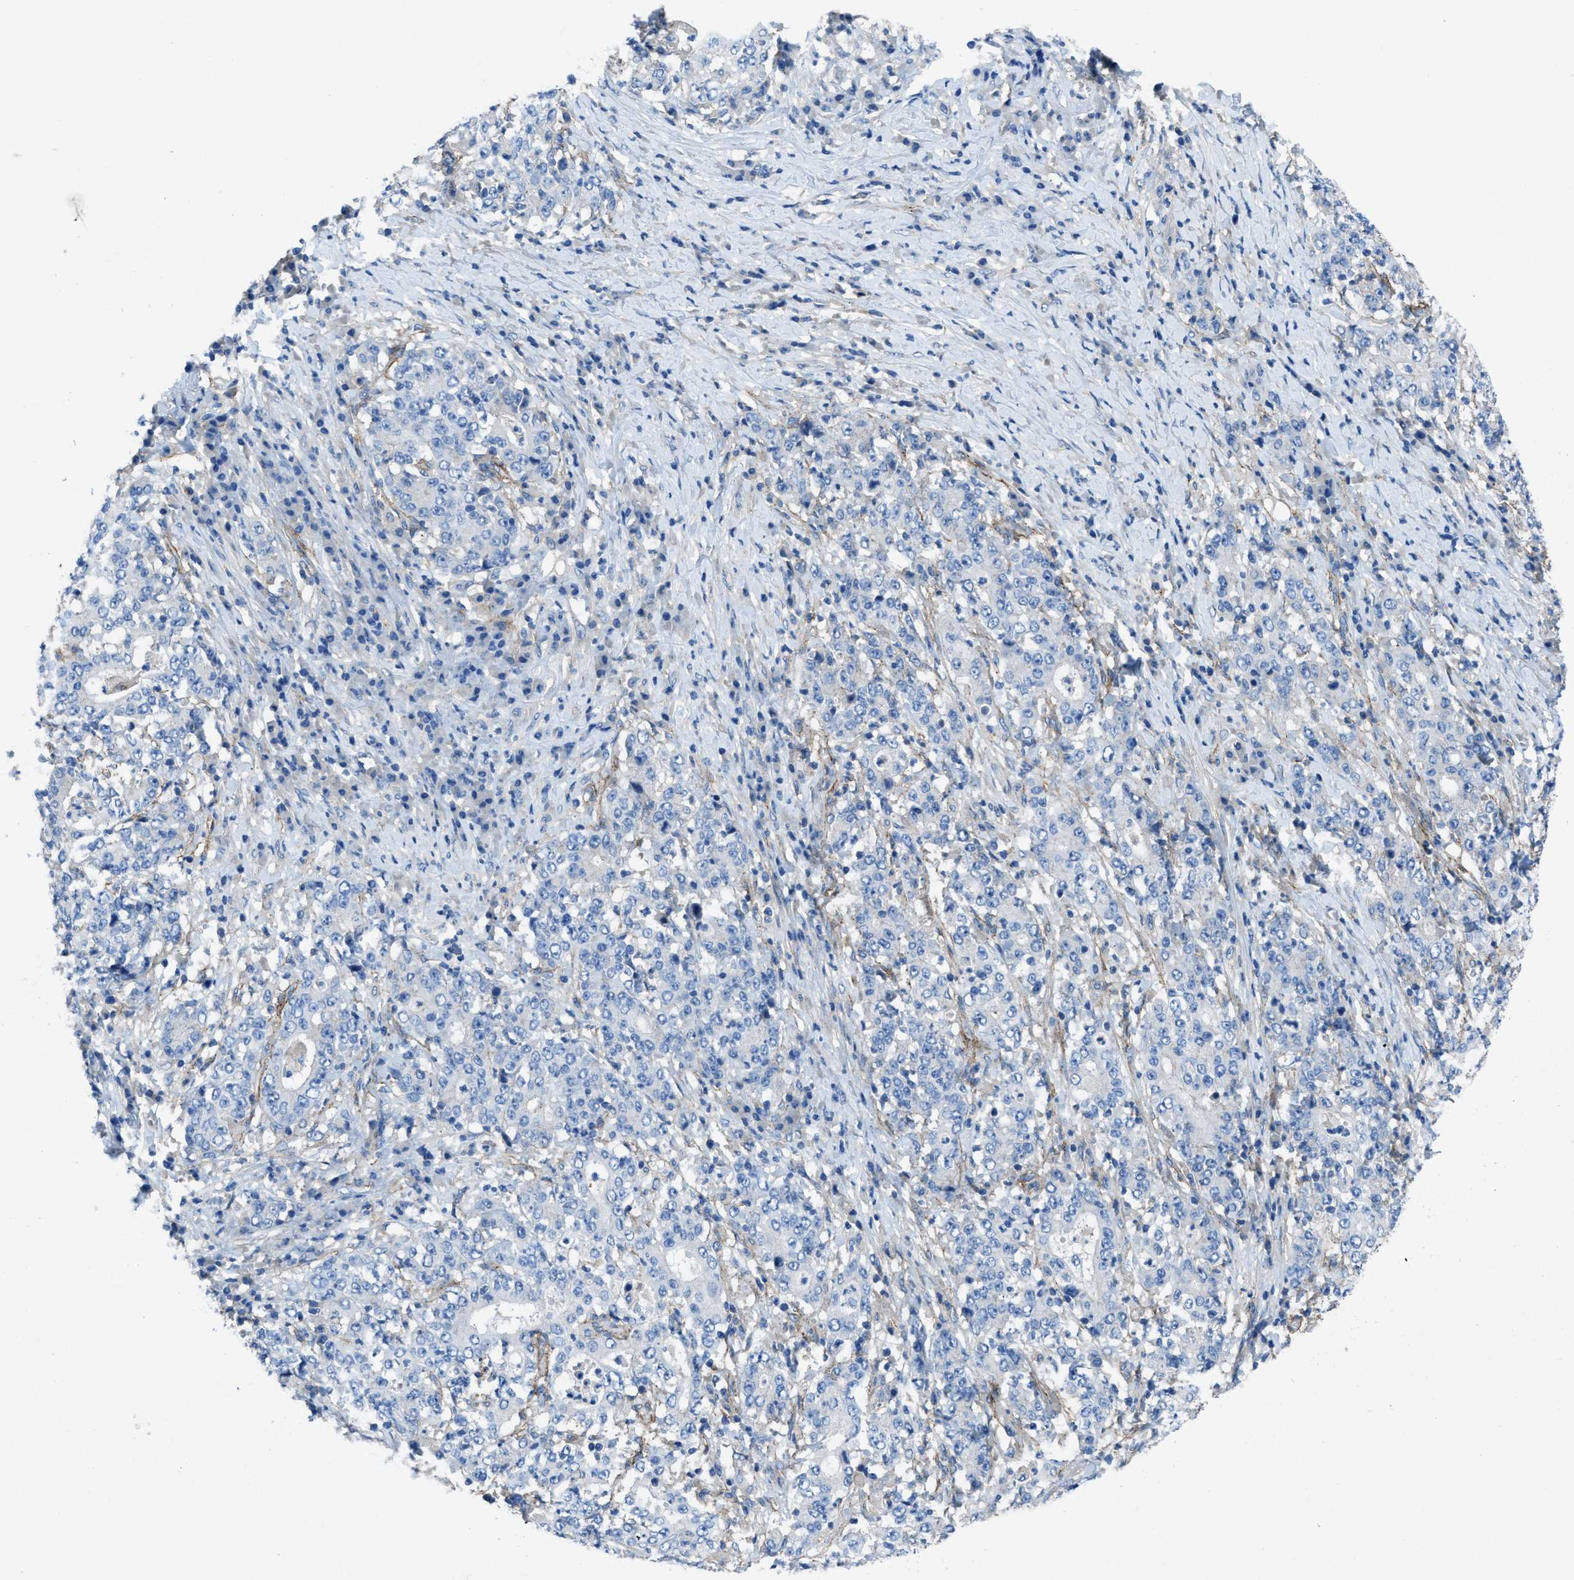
{"staining": {"intensity": "negative", "quantity": "none", "location": "none"}, "tissue": "stomach cancer", "cell_type": "Tumor cells", "image_type": "cancer", "snomed": [{"axis": "morphology", "description": "Normal tissue, NOS"}, {"axis": "morphology", "description": "Adenocarcinoma, NOS"}, {"axis": "topography", "description": "Stomach, upper"}, {"axis": "topography", "description": "Stomach"}], "caption": "This micrograph is of stomach adenocarcinoma stained with IHC to label a protein in brown with the nuclei are counter-stained blue. There is no positivity in tumor cells.", "gene": "PTGFRN", "patient": {"sex": "male", "age": 59}}